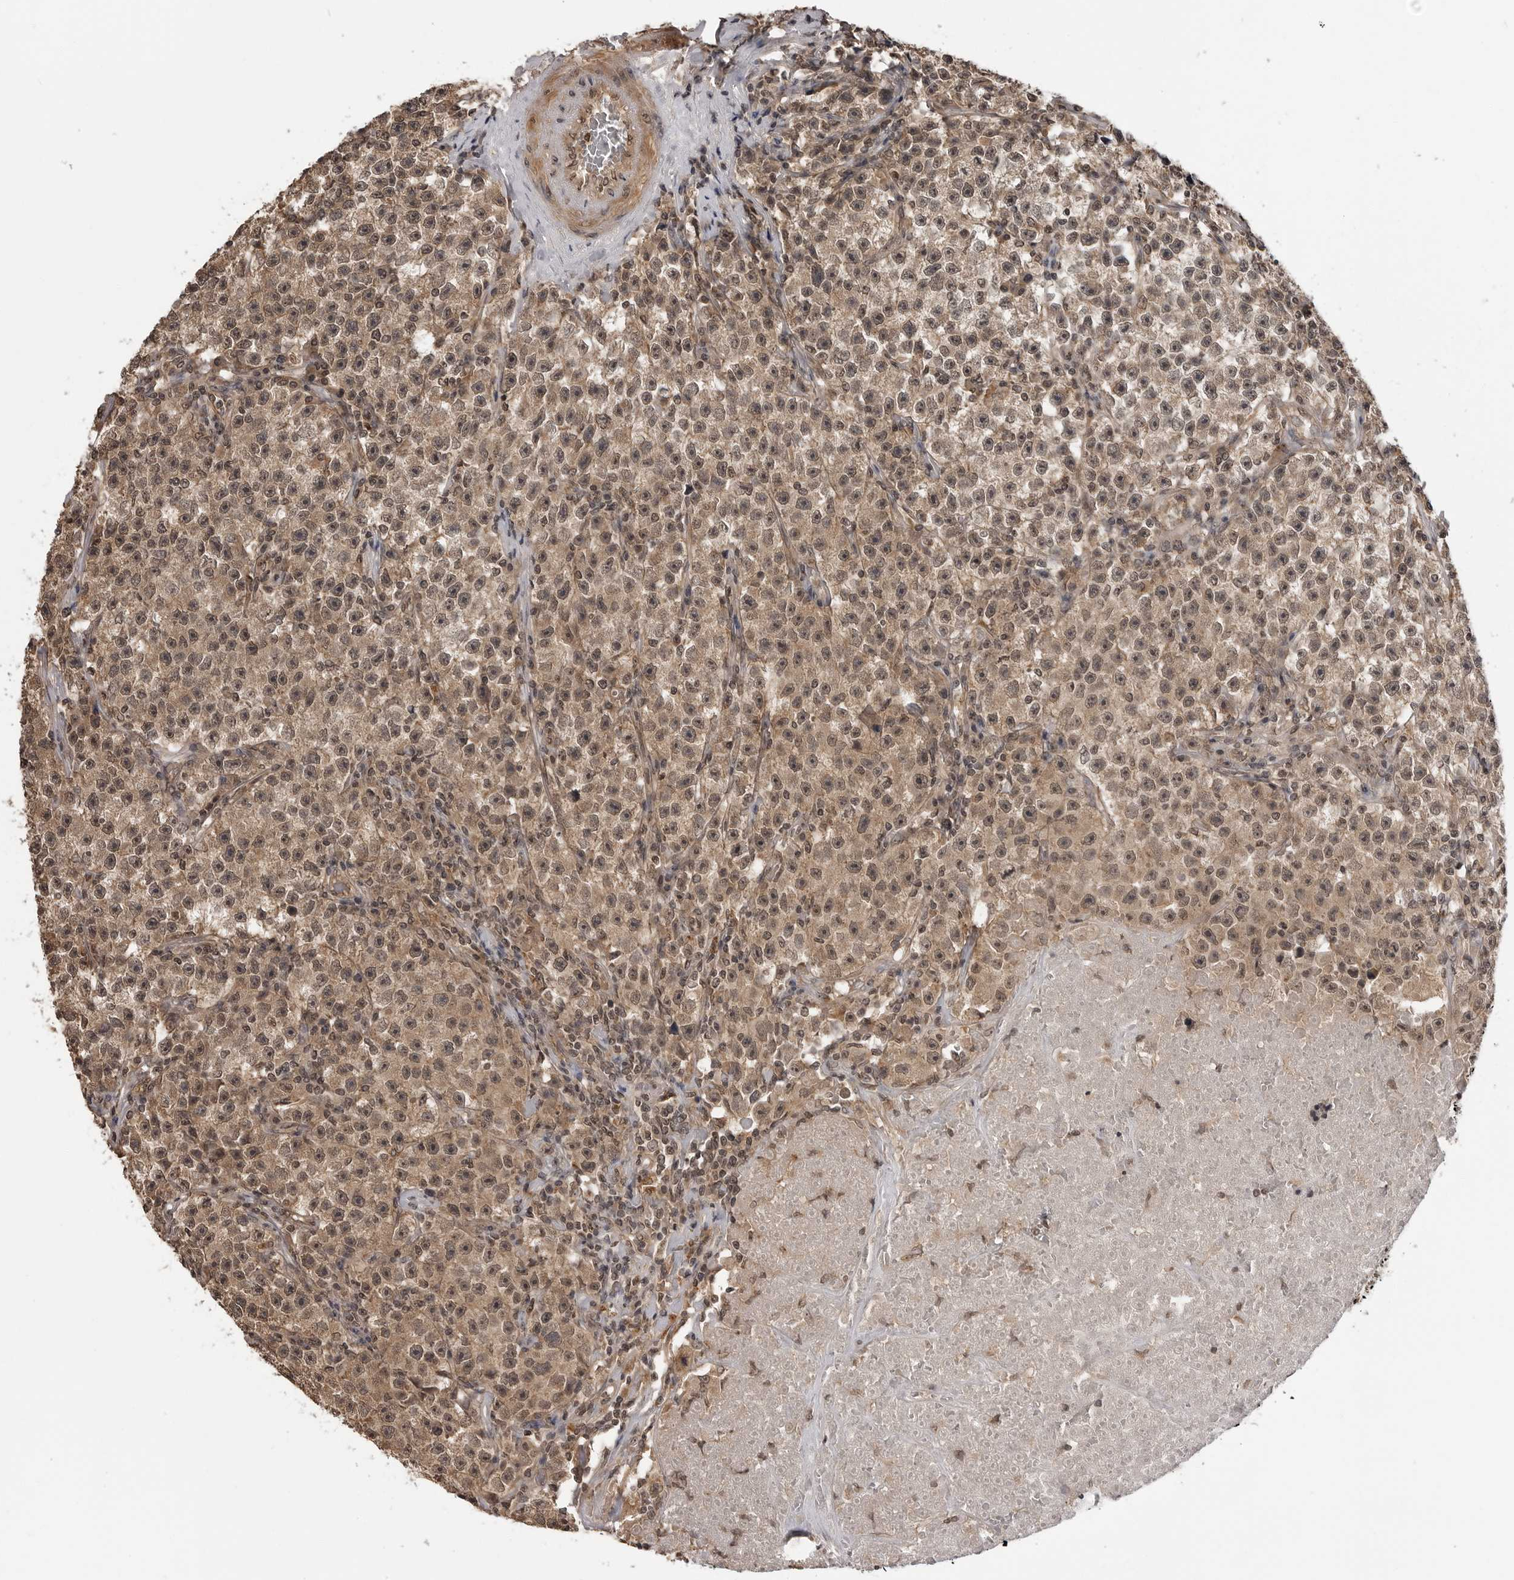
{"staining": {"intensity": "moderate", "quantity": ">75%", "location": "cytoplasmic/membranous,nuclear"}, "tissue": "testis cancer", "cell_type": "Tumor cells", "image_type": "cancer", "snomed": [{"axis": "morphology", "description": "Seminoma, NOS"}, {"axis": "topography", "description": "Testis"}], "caption": "Protein expression analysis of human testis cancer (seminoma) reveals moderate cytoplasmic/membranous and nuclear expression in about >75% of tumor cells. (brown staining indicates protein expression, while blue staining denotes nuclei).", "gene": "IL24", "patient": {"sex": "male", "age": 22}}